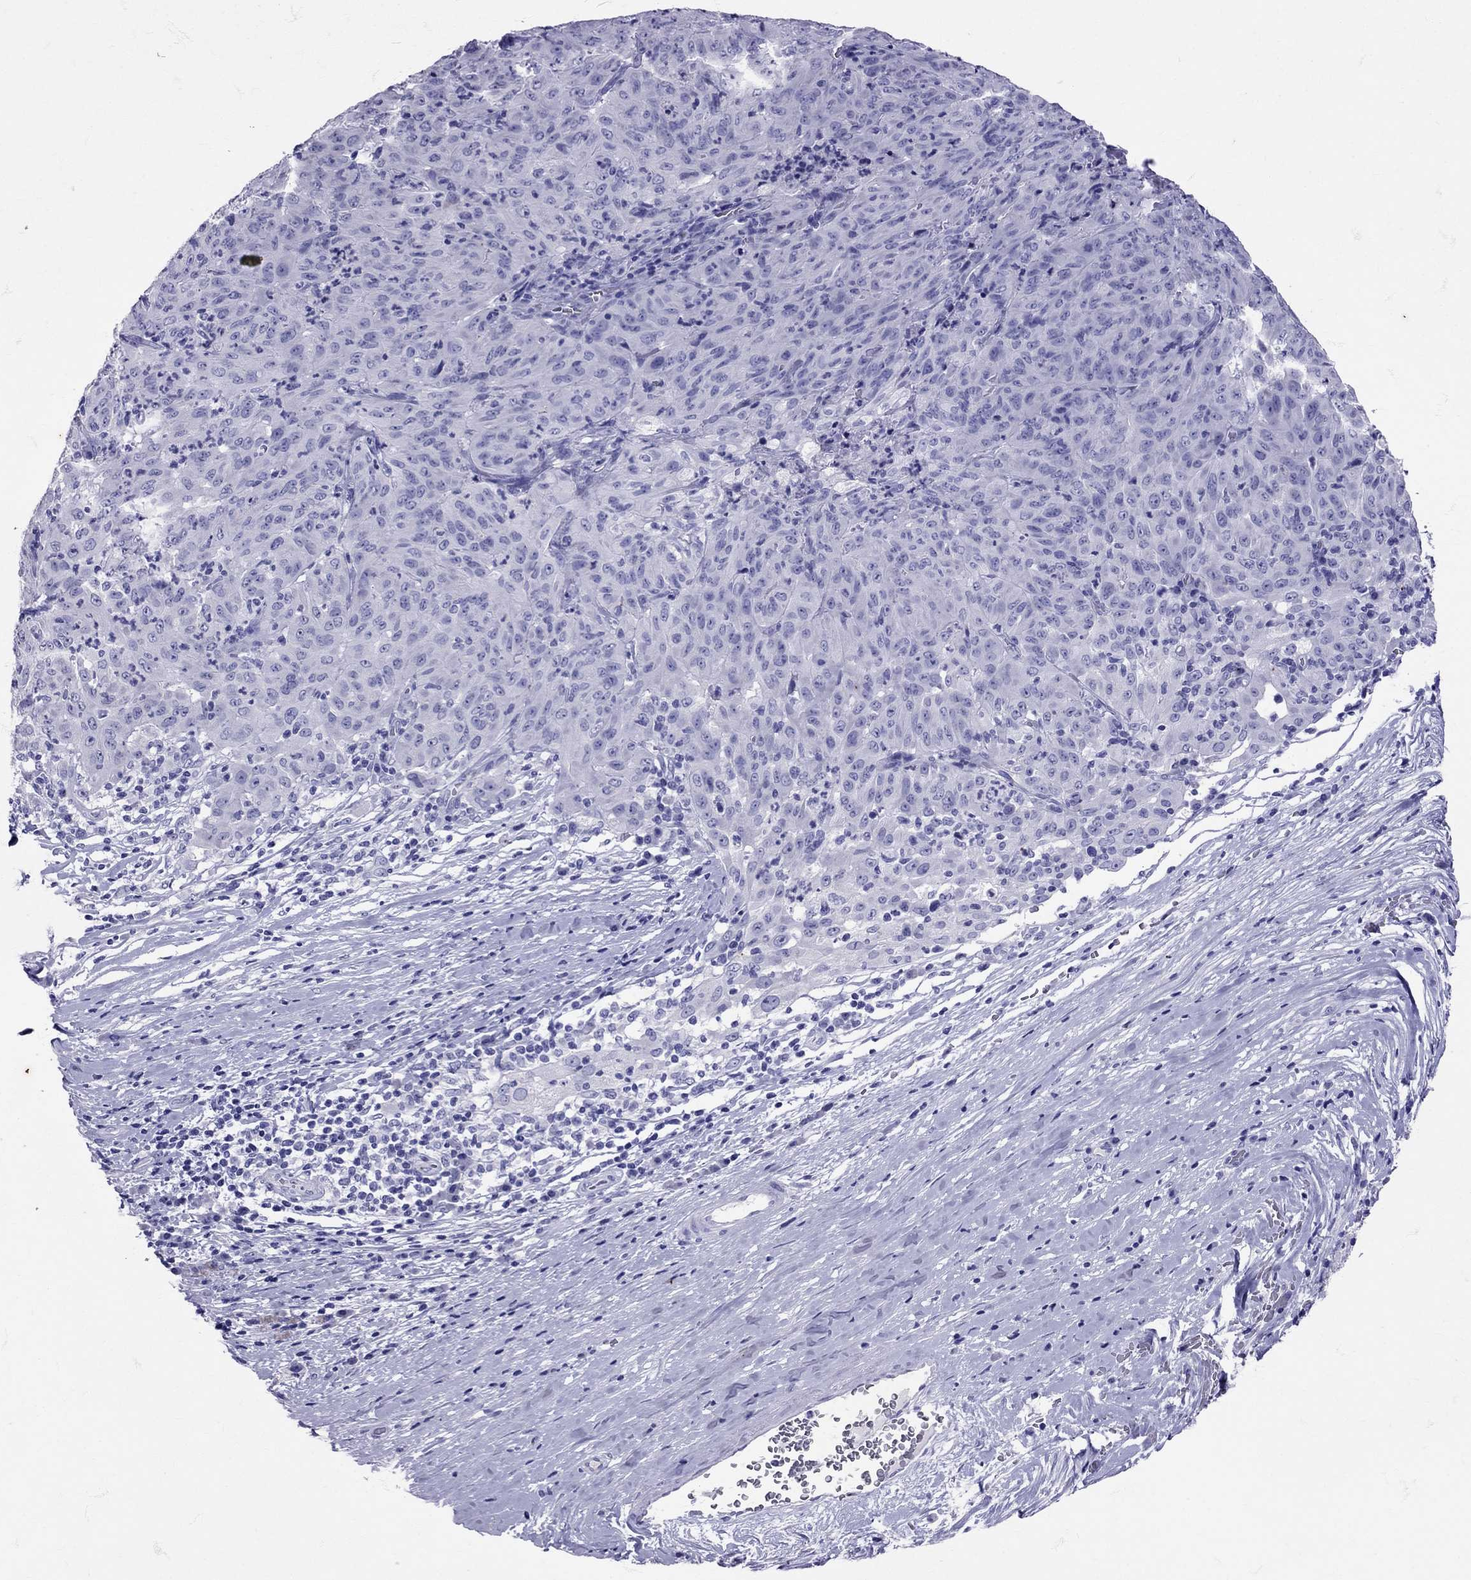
{"staining": {"intensity": "negative", "quantity": "none", "location": "none"}, "tissue": "pancreatic cancer", "cell_type": "Tumor cells", "image_type": "cancer", "snomed": [{"axis": "morphology", "description": "Adenocarcinoma, NOS"}, {"axis": "topography", "description": "Pancreas"}], "caption": "Pancreatic adenocarcinoma stained for a protein using IHC displays no staining tumor cells.", "gene": "AVP", "patient": {"sex": "male", "age": 63}}